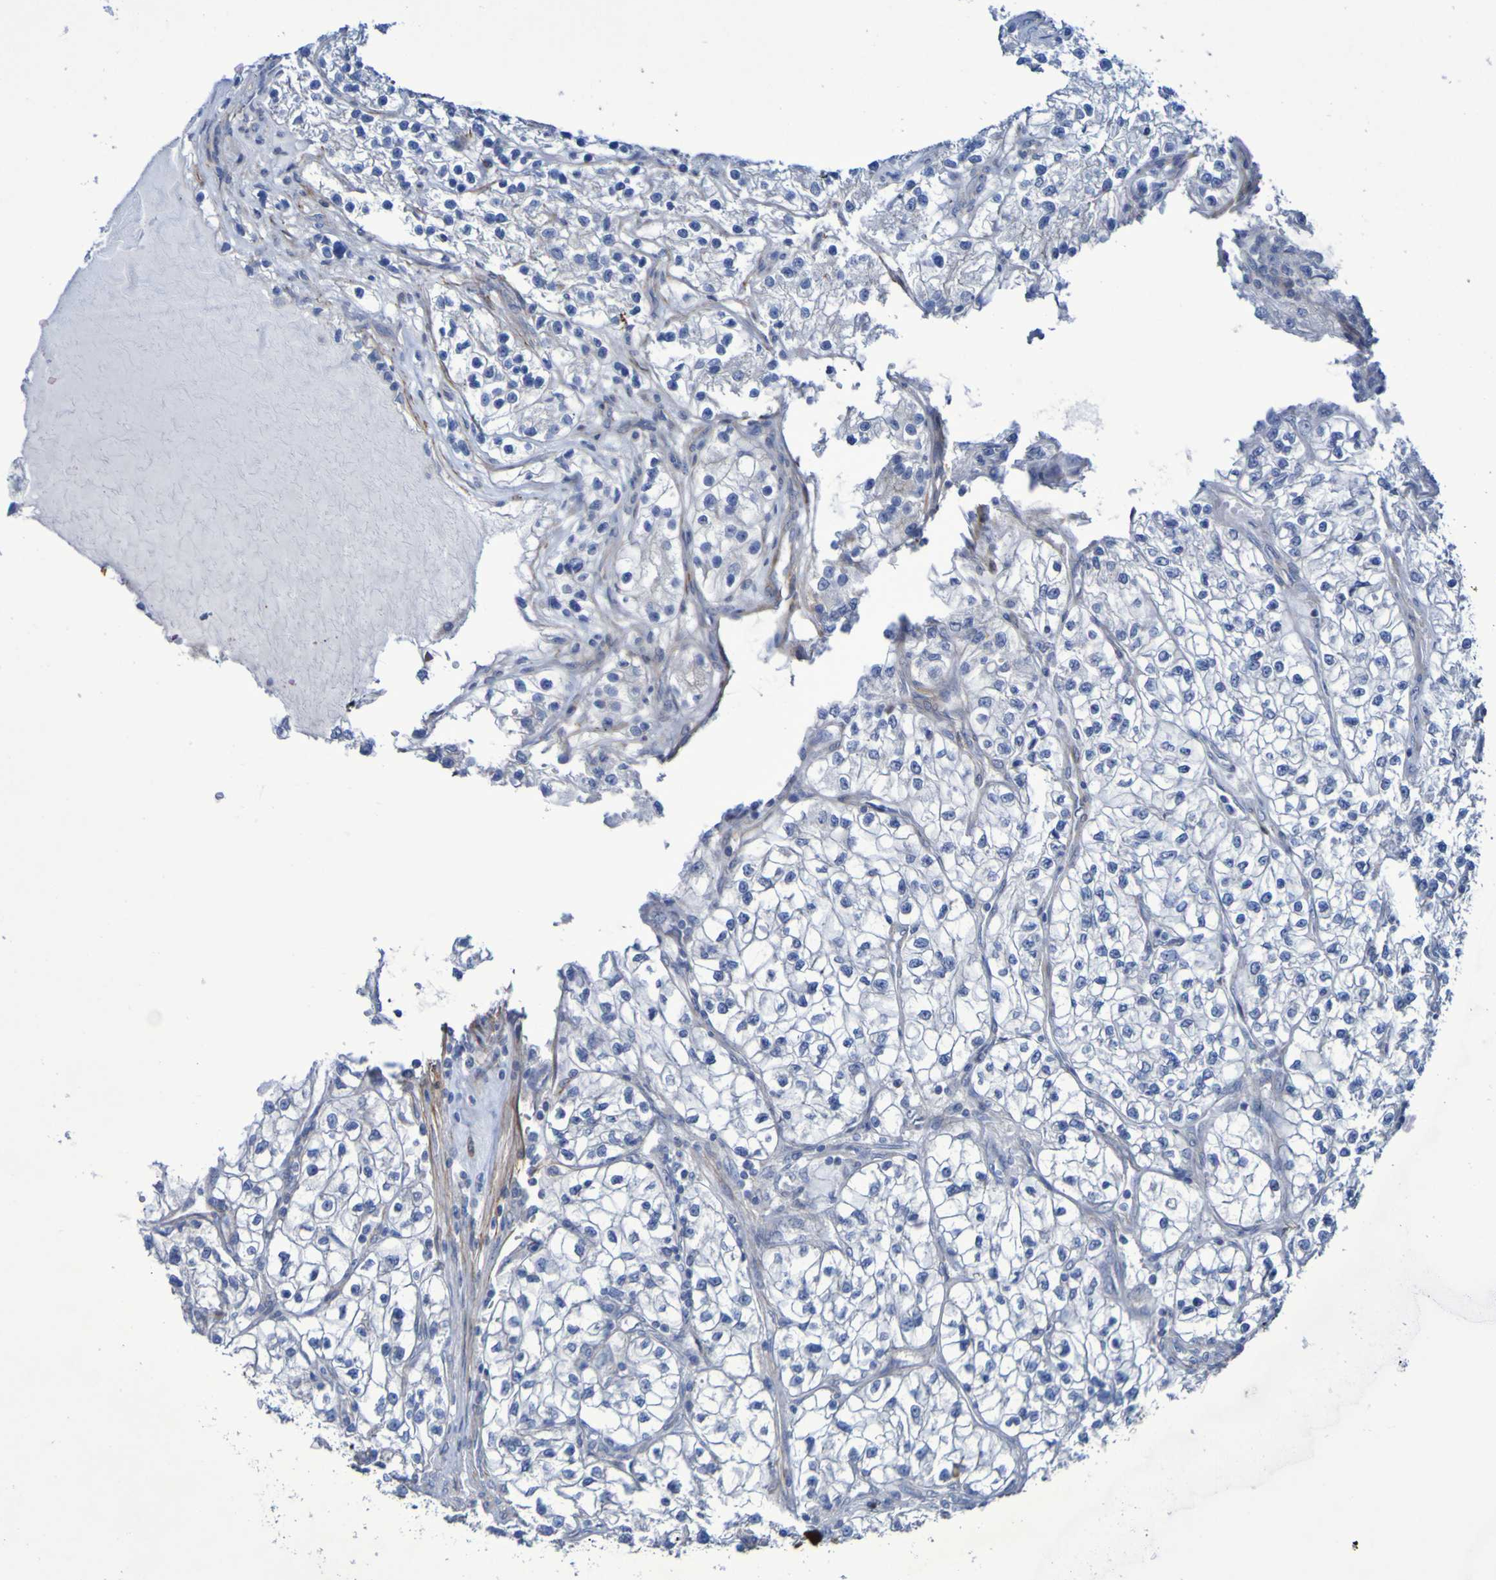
{"staining": {"intensity": "negative", "quantity": "none", "location": "none"}, "tissue": "renal cancer", "cell_type": "Tumor cells", "image_type": "cancer", "snomed": [{"axis": "morphology", "description": "Adenocarcinoma, NOS"}, {"axis": "topography", "description": "Kidney"}], "caption": "Human renal cancer (adenocarcinoma) stained for a protein using immunohistochemistry shows no expression in tumor cells.", "gene": "LPP", "patient": {"sex": "female", "age": 57}}